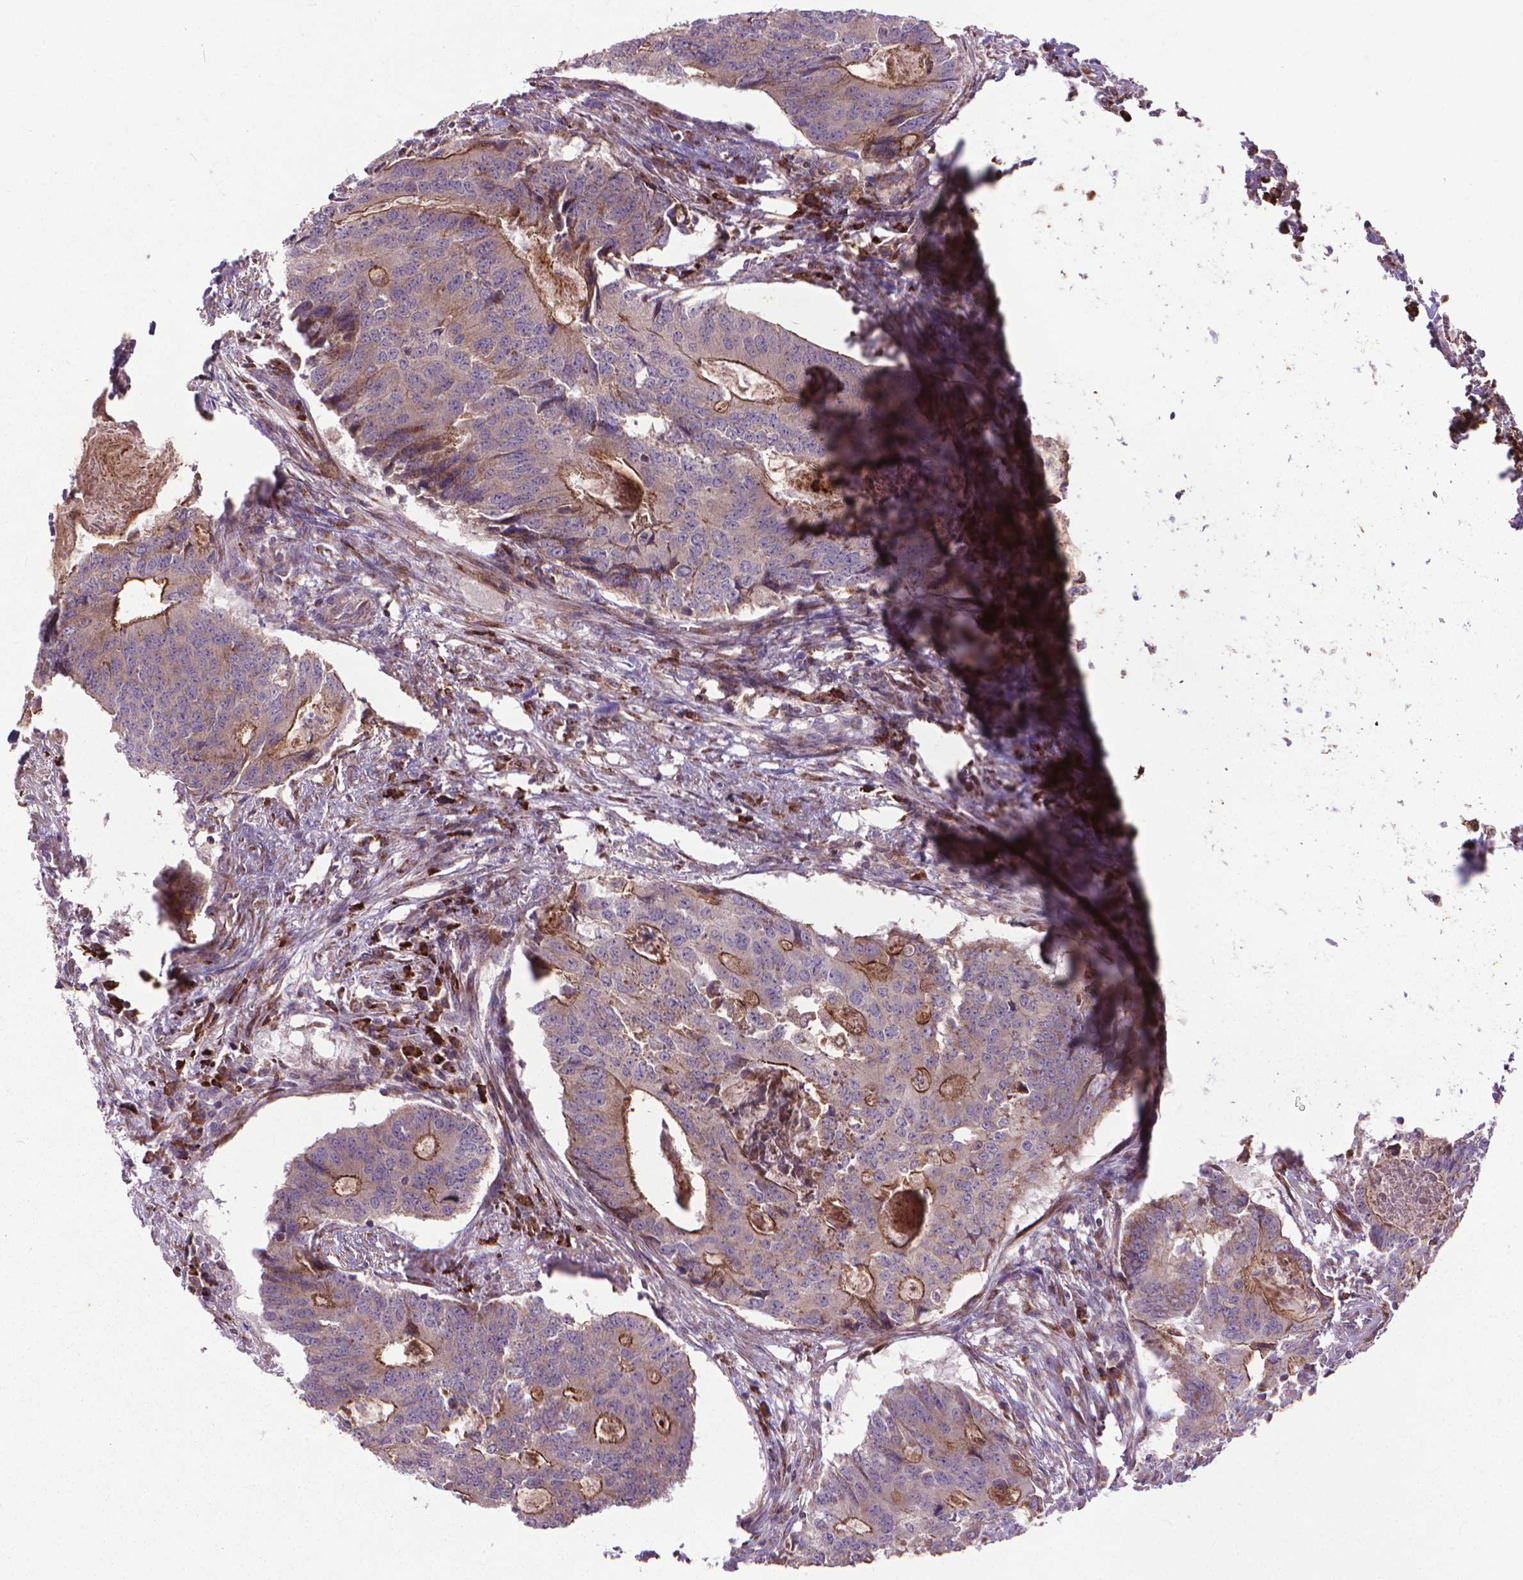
{"staining": {"intensity": "strong", "quantity": "25%-75%", "location": "cytoplasmic/membranous"}, "tissue": "colorectal cancer", "cell_type": "Tumor cells", "image_type": "cancer", "snomed": [{"axis": "morphology", "description": "Adenocarcinoma, NOS"}, {"axis": "topography", "description": "Colon"}], "caption": "The immunohistochemical stain highlights strong cytoplasmic/membranous positivity in tumor cells of colorectal cancer tissue. Immunohistochemistry (ihc) stains the protein in brown and the nuclei are stained blue.", "gene": "MYH14", "patient": {"sex": "male", "age": 67}}